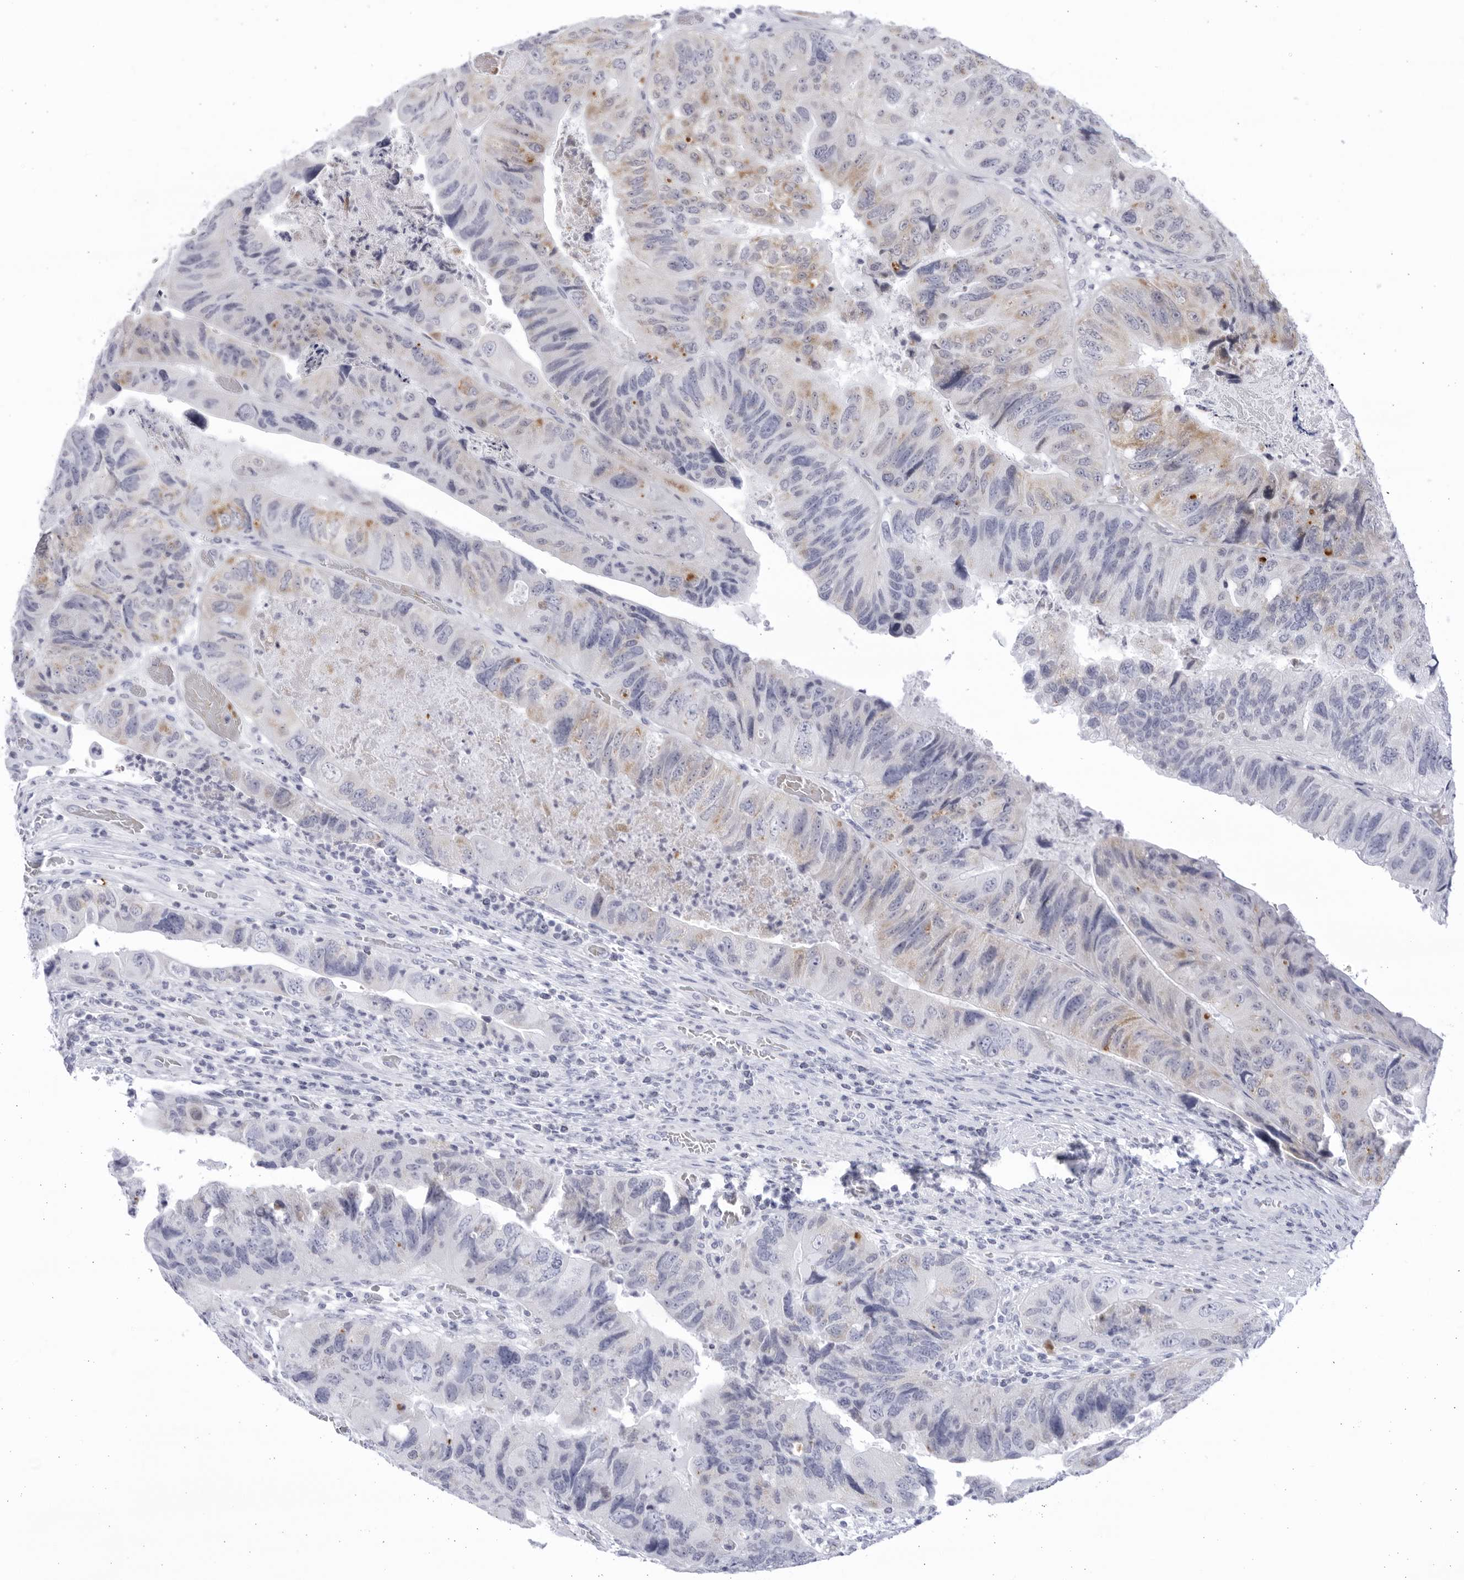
{"staining": {"intensity": "weak", "quantity": "25%-75%", "location": "cytoplasmic/membranous"}, "tissue": "colorectal cancer", "cell_type": "Tumor cells", "image_type": "cancer", "snomed": [{"axis": "morphology", "description": "Adenocarcinoma, NOS"}, {"axis": "topography", "description": "Rectum"}], "caption": "Immunohistochemistry (IHC) histopathology image of neoplastic tissue: human colorectal cancer stained using immunohistochemistry shows low levels of weak protein expression localized specifically in the cytoplasmic/membranous of tumor cells, appearing as a cytoplasmic/membranous brown color.", "gene": "CCDC181", "patient": {"sex": "male", "age": 63}}